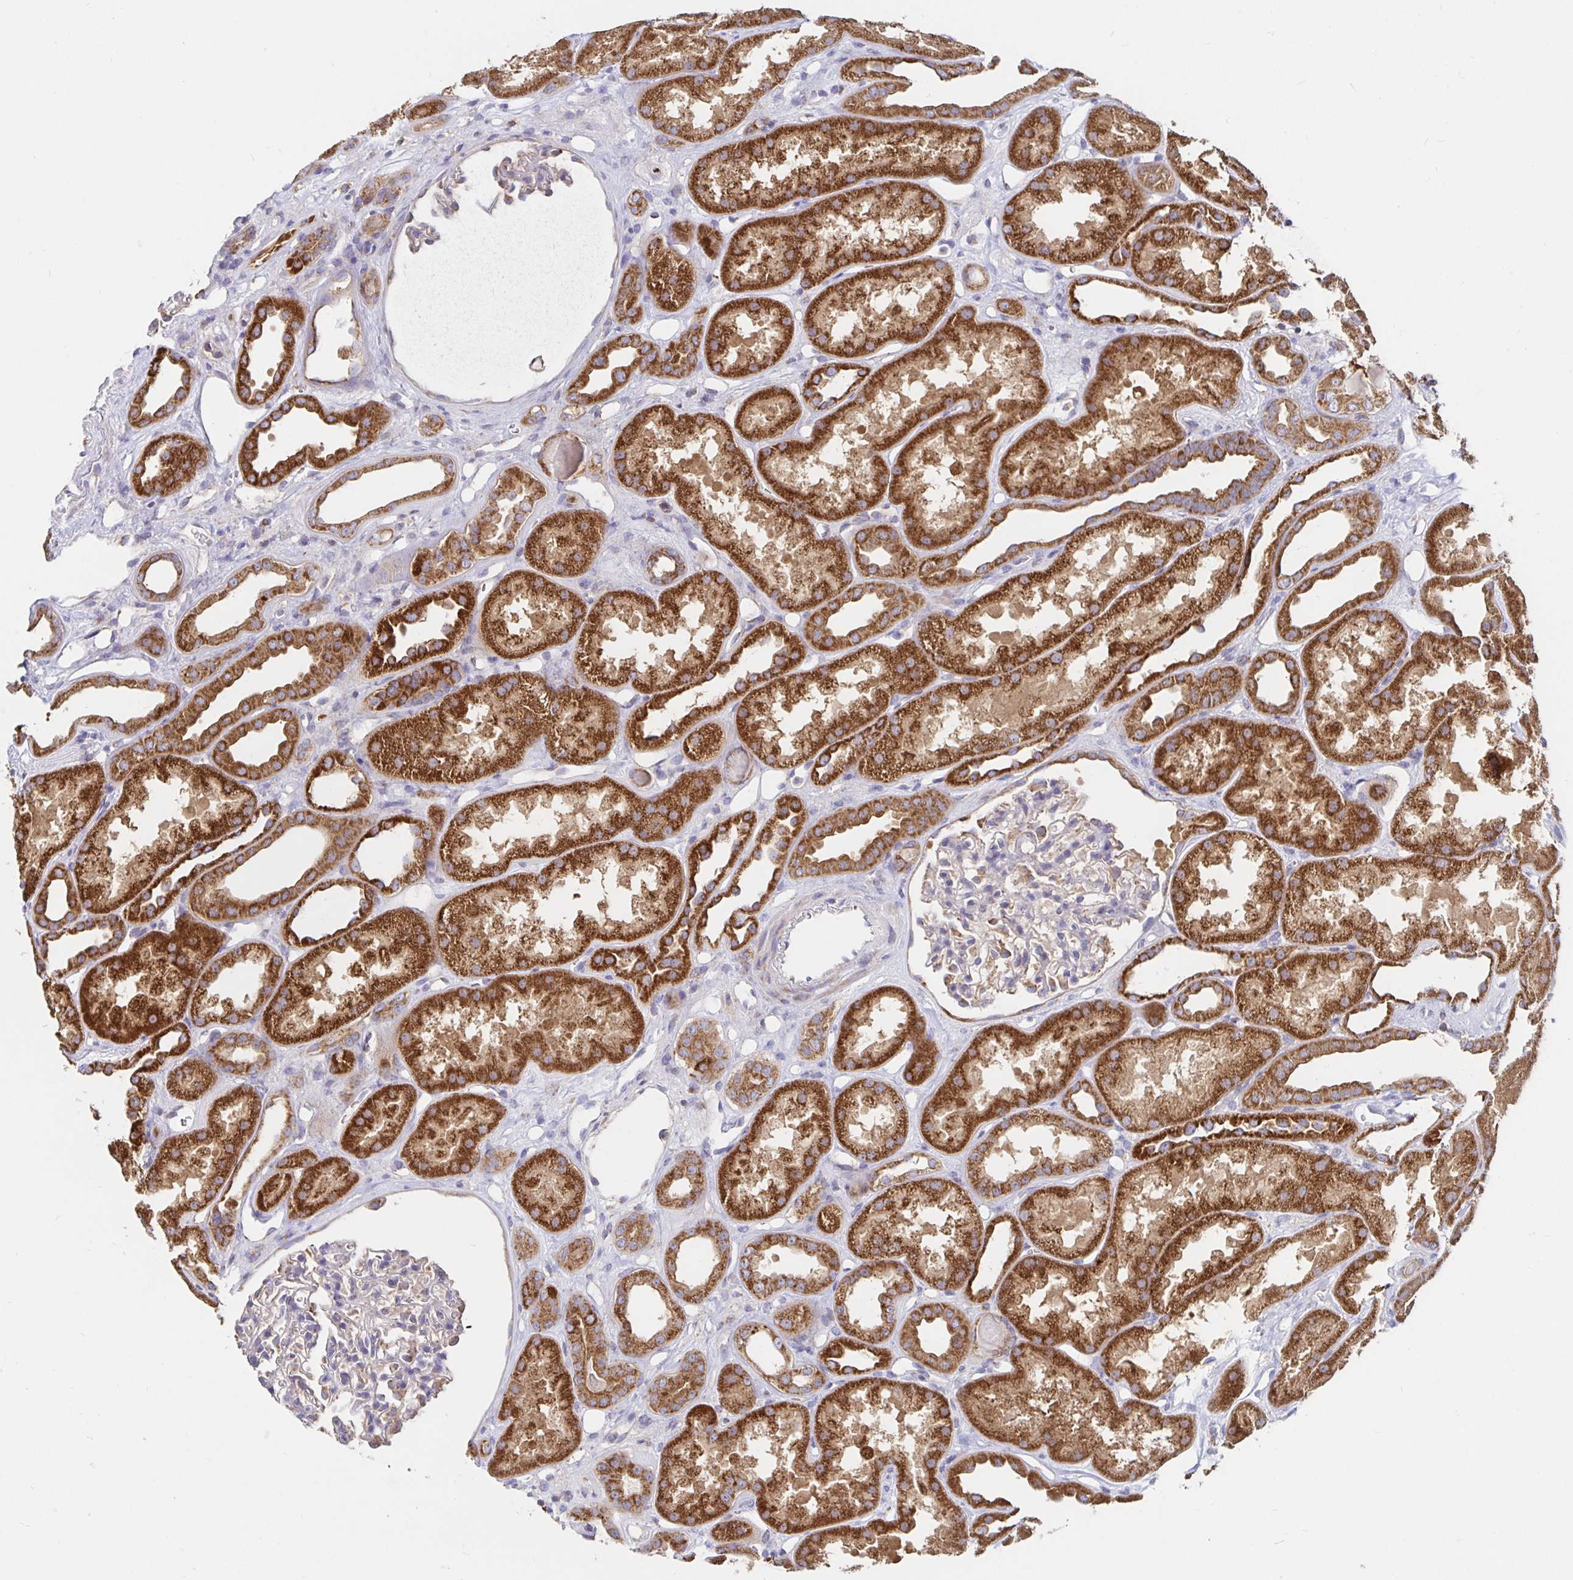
{"staining": {"intensity": "moderate", "quantity": "<25%", "location": "cytoplasmic/membranous"}, "tissue": "kidney", "cell_type": "Cells in glomeruli", "image_type": "normal", "snomed": [{"axis": "morphology", "description": "Normal tissue, NOS"}, {"axis": "topography", "description": "Kidney"}], "caption": "Cells in glomeruli show moderate cytoplasmic/membranous positivity in about <25% of cells in benign kidney. (DAB (3,3'-diaminobenzidine) = brown stain, brightfield microscopy at high magnification).", "gene": "PRDX3", "patient": {"sex": "male", "age": 61}}